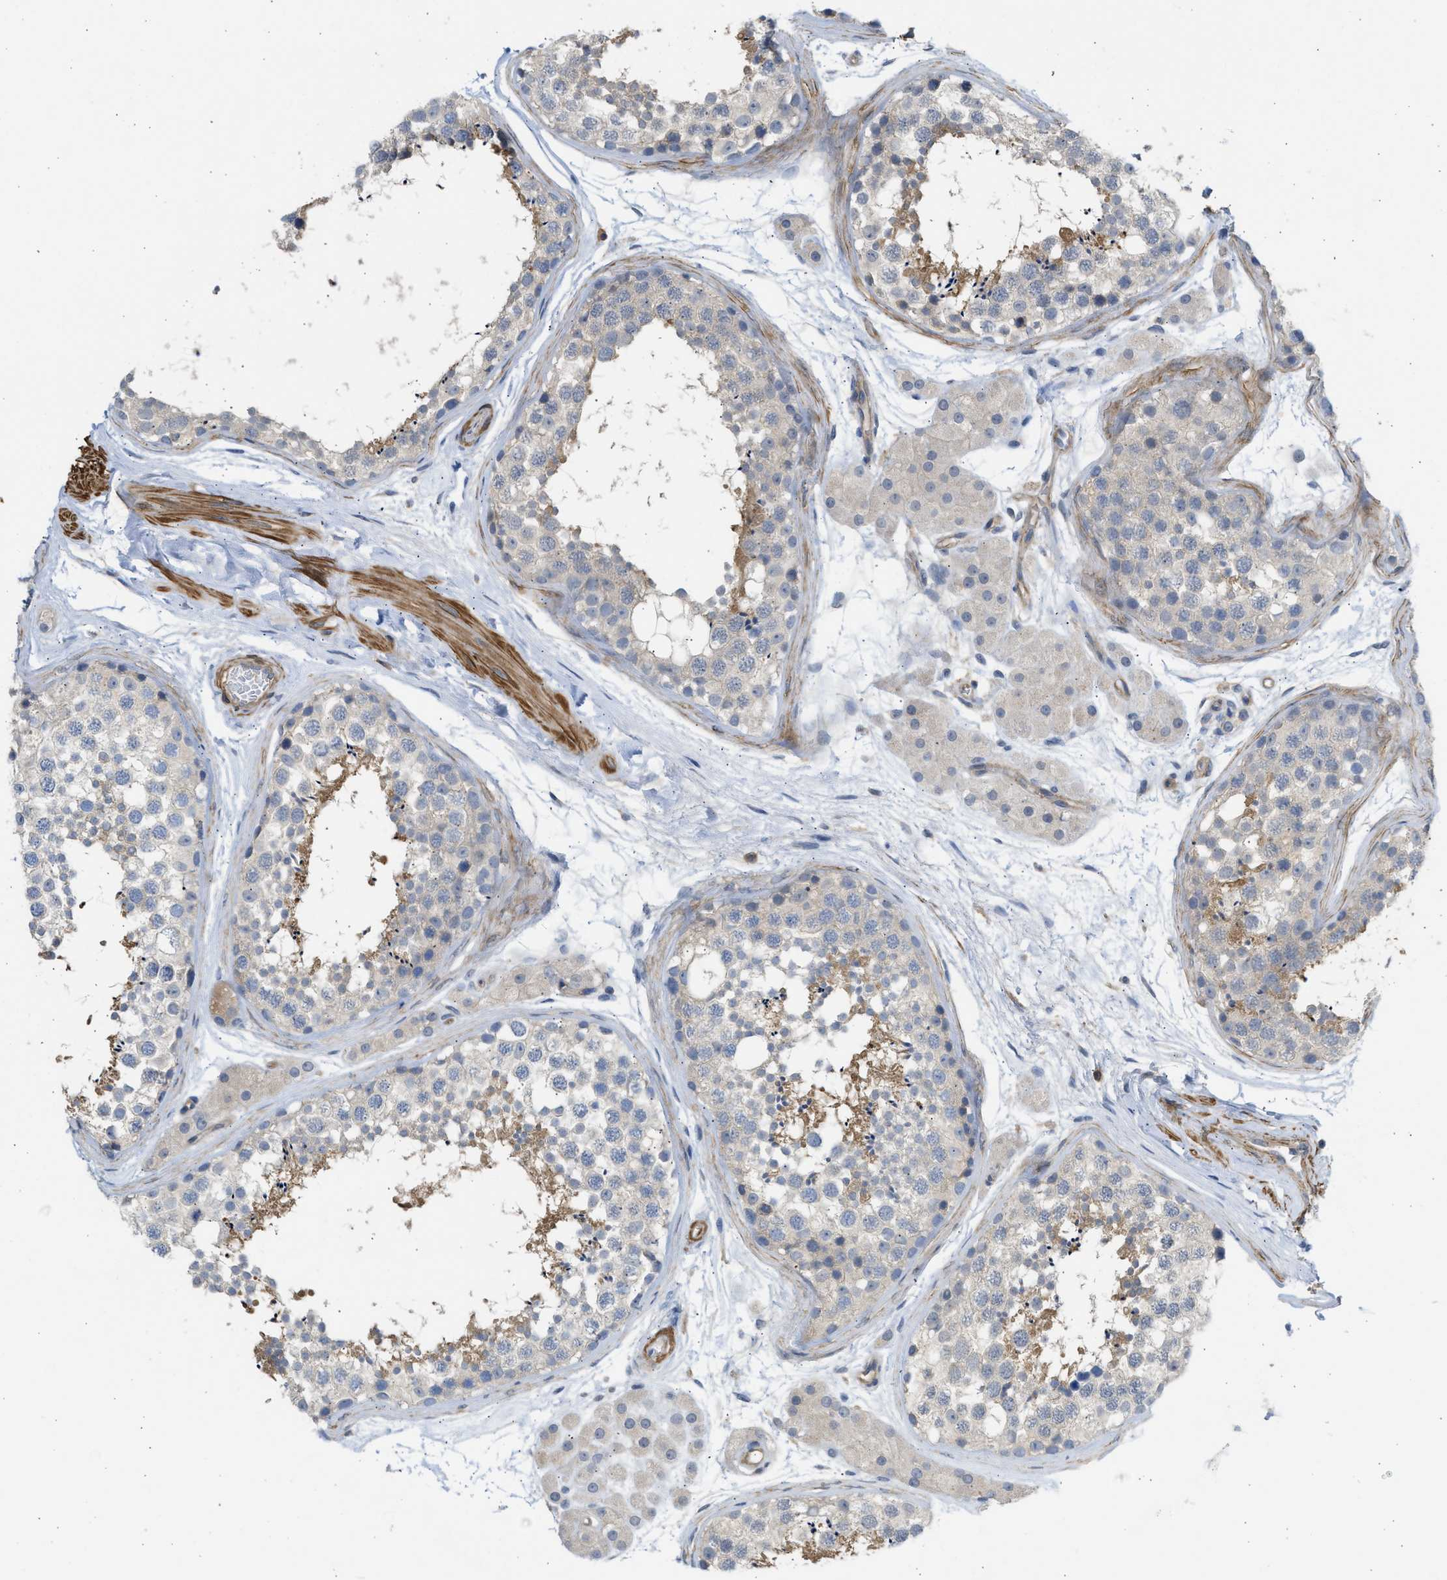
{"staining": {"intensity": "negative", "quantity": "none", "location": "none"}, "tissue": "testis", "cell_type": "Cells in seminiferous ducts", "image_type": "normal", "snomed": [{"axis": "morphology", "description": "Normal tissue, NOS"}, {"axis": "topography", "description": "Testis"}], "caption": "Protein analysis of benign testis exhibits no significant staining in cells in seminiferous ducts.", "gene": "PCNX3", "patient": {"sex": "male", "age": 56}}